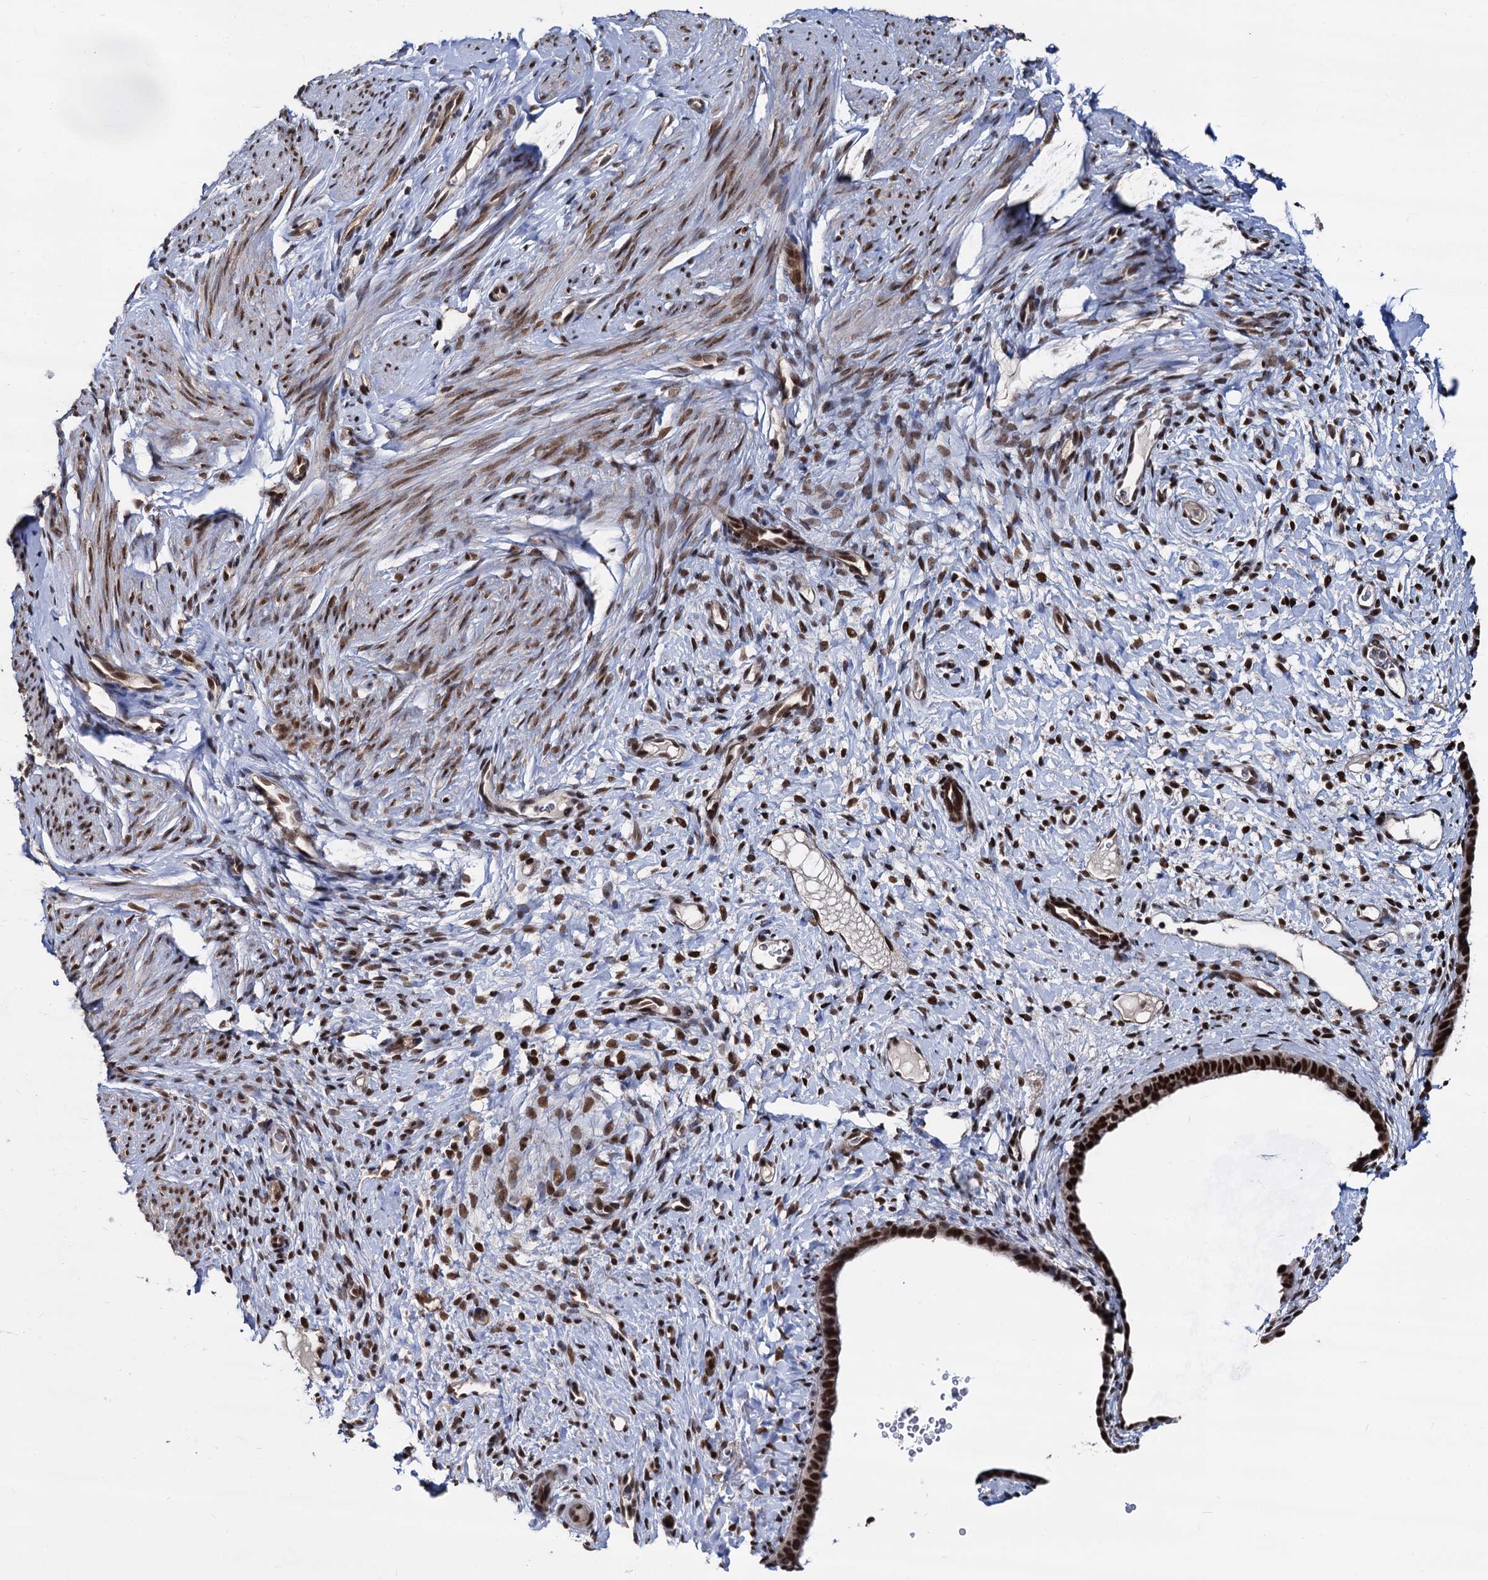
{"staining": {"intensity": "moderate", "quantity": "25%-75%", "location": "nuclear"}, "tissue": "endometrium", "cell_type": "Cells in endometrial stroma", "image_type": "normal", "snomed": [{"axis": "morphology", "description": "Normal tissue, NOS"}, {"axis": "topography", "description": "Endometrium"}], "caption": "Unremarkable endometrium reveals moderate nuclear positivity in about 25%-75% of cells in endometrial stroma, visualized by immunohistochemistry.", "gene": "GALNT11", "patient": {"sex": "female", "age": 65}}